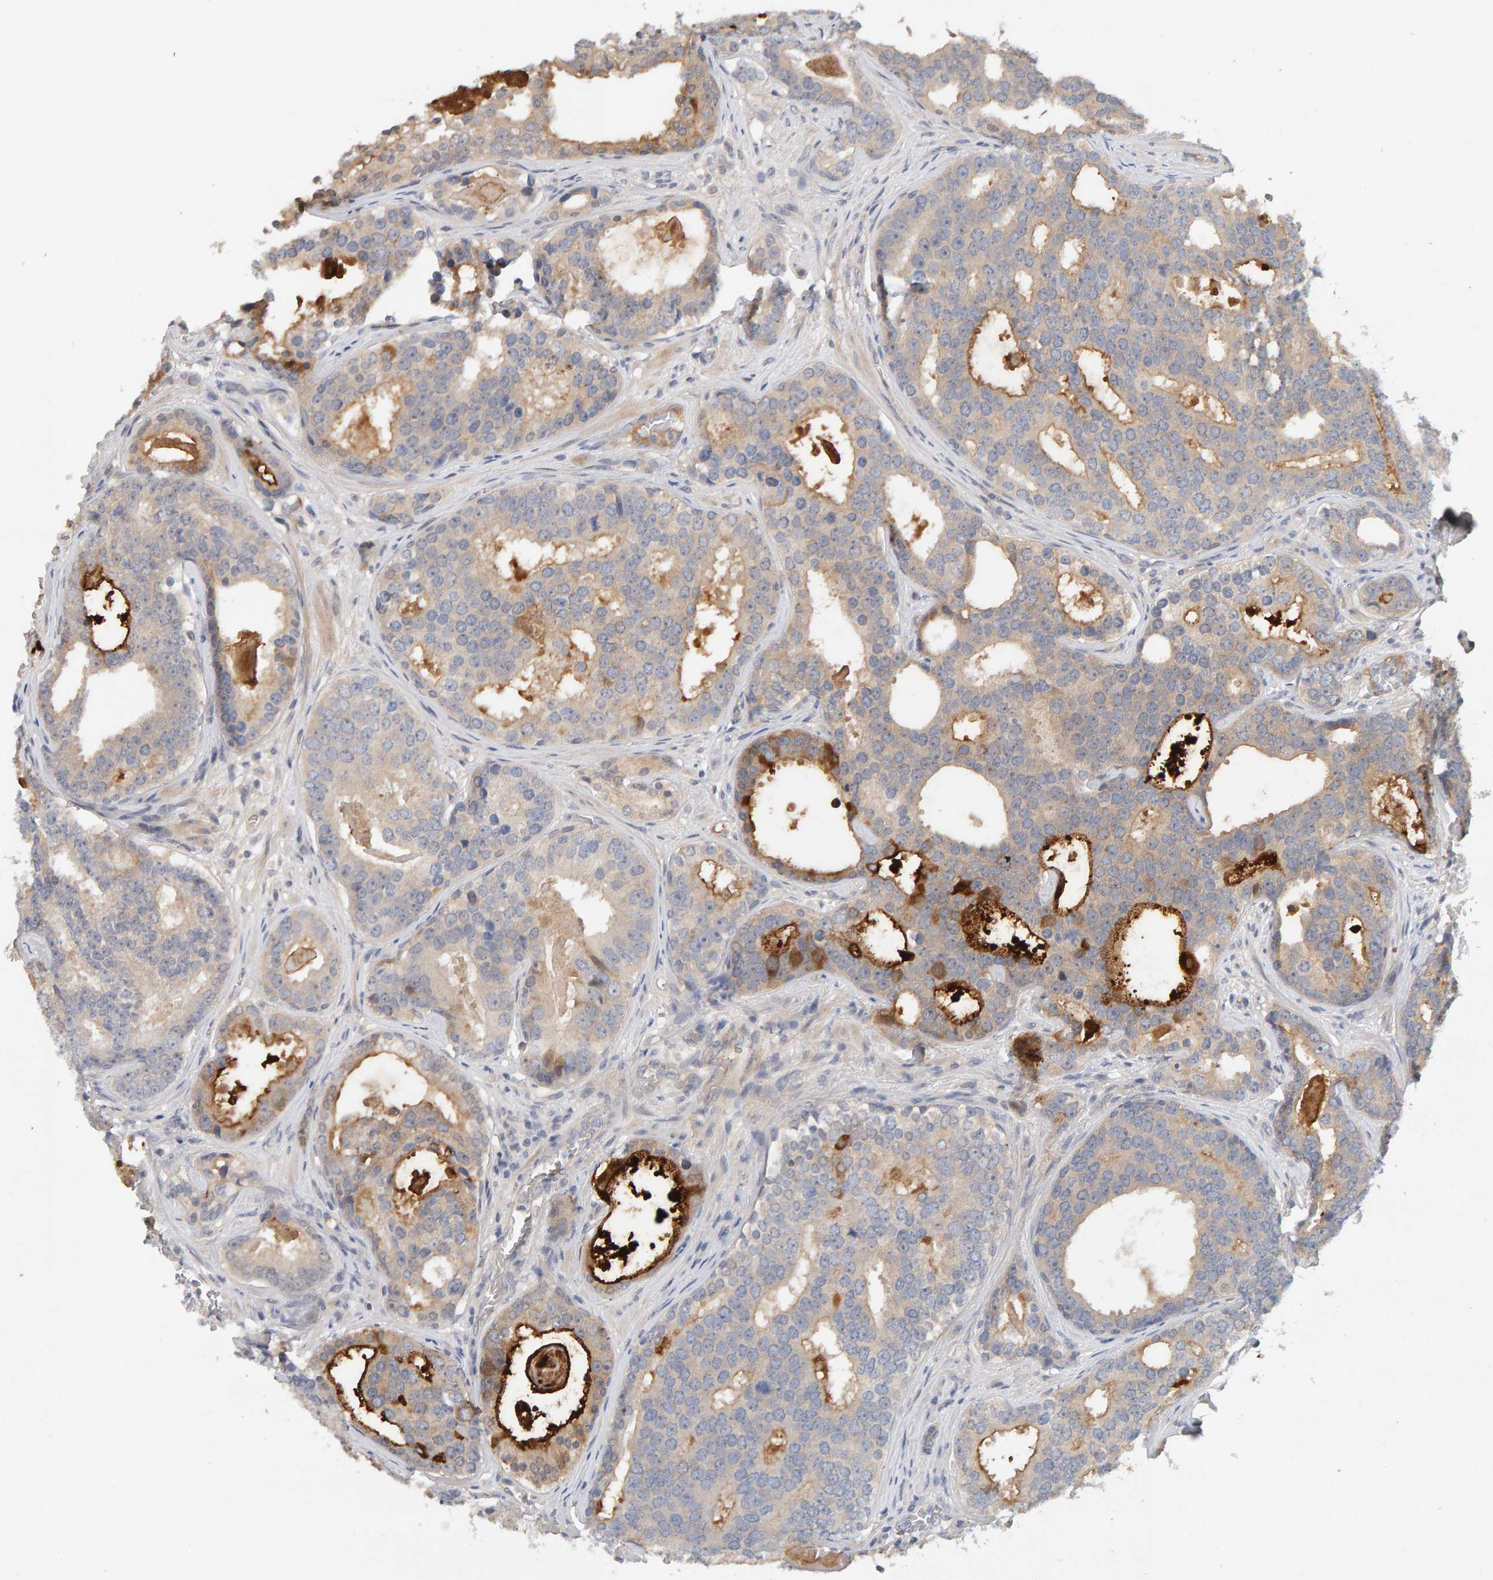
{"staining": {"intensity": "weak", "quantity": "25%-75%", "location": "cytoplasmic/membranous"}, "tissue": "prostate cancer", "cell_type": "Tumor cells", "image_type": "cancer", "snomed": [{"axis": "morphology", "description": "Adenocarcinoma, High grade"}, {"axis": "topography", "description": "Prostate"}], "caption": "Immunohistochemistry (IHC) of adenocarcinoma (high-grade) (prostate) displays low levels of weak cytoplasmic/membranous positivity in about 25%-75% of tumor cells.", "gene": "PPP1R16A", "patient": {"sex": "male", "age": 60}}